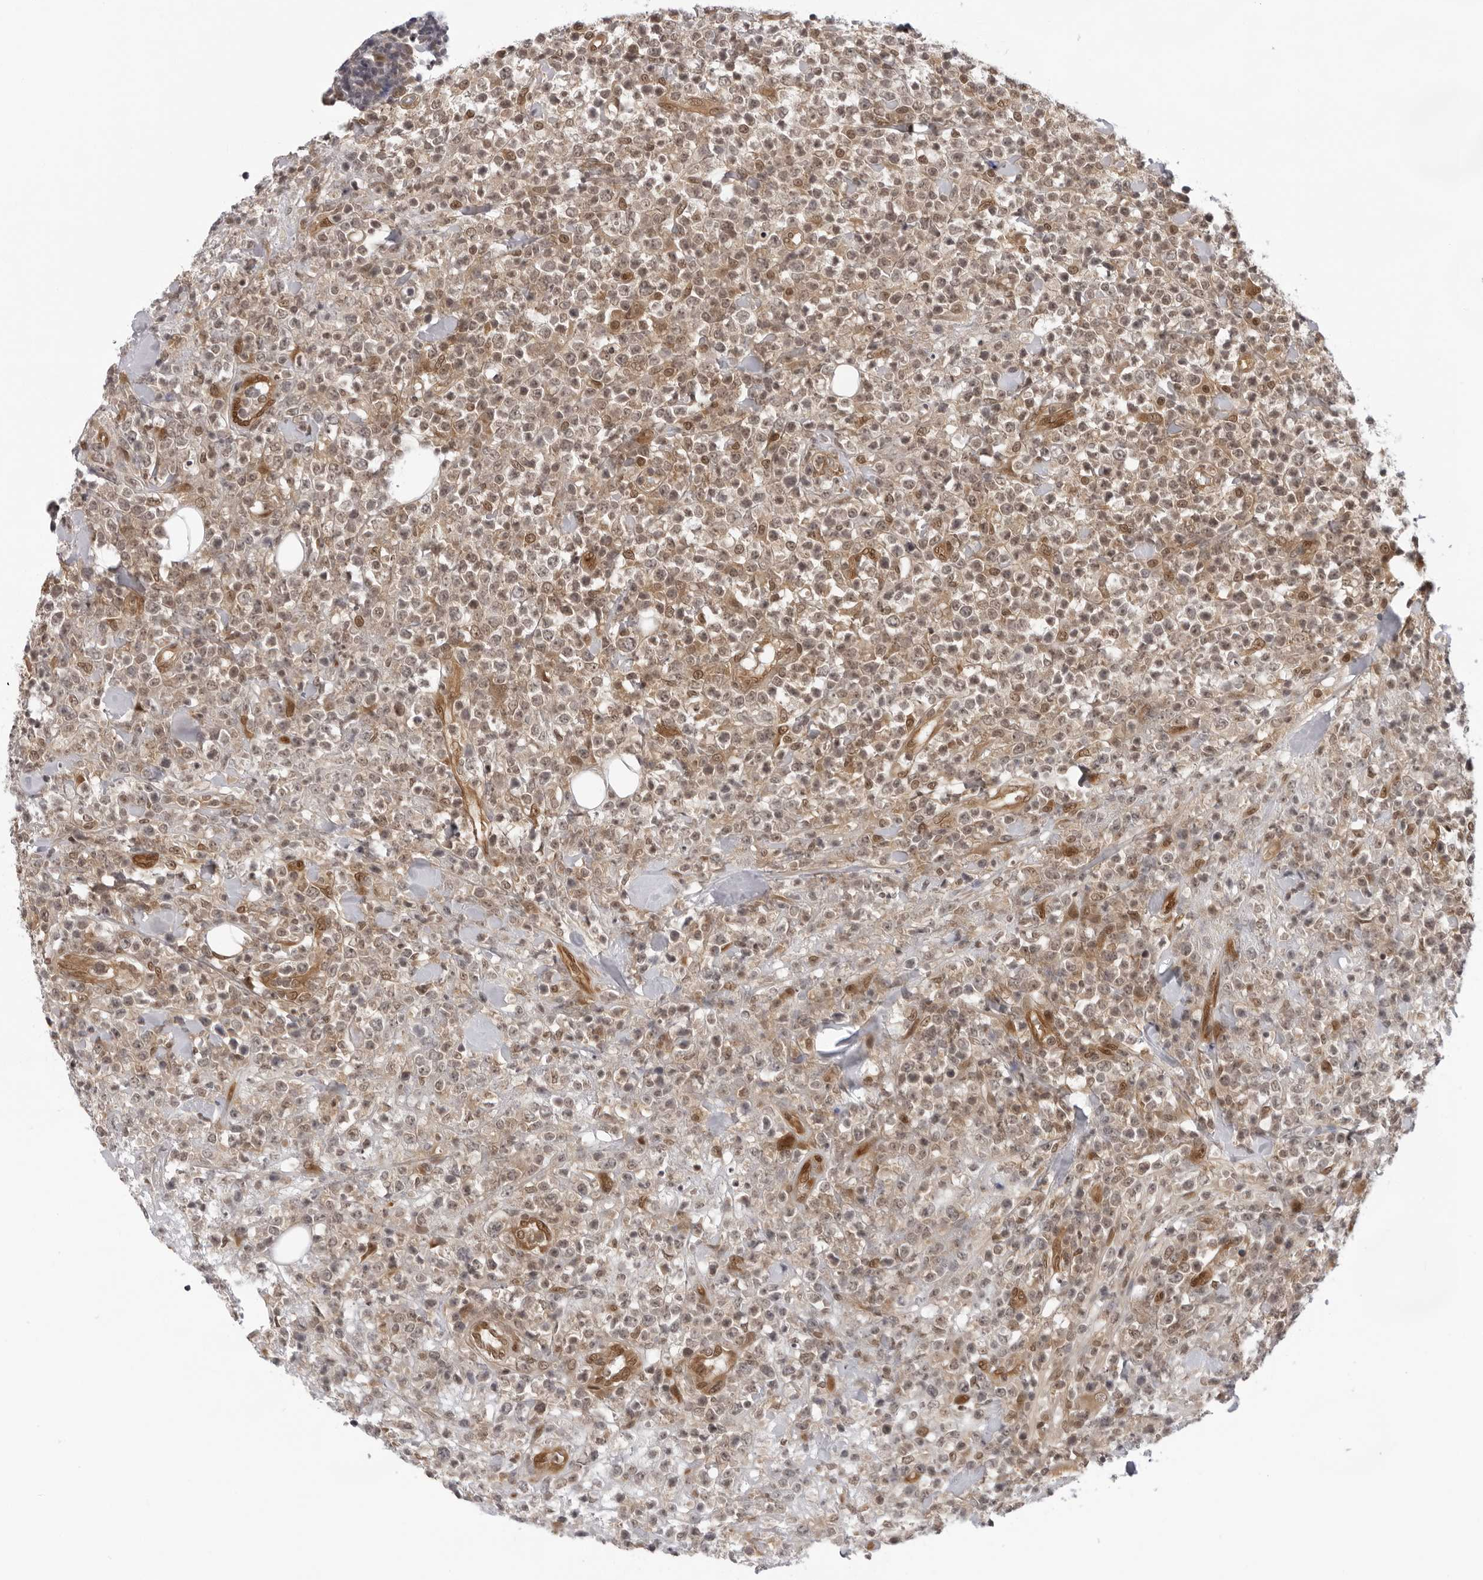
{"staining": {"intensity": "weak", "quantity": ">75%", "location": "cytoplasmic/membranous,nuclear"}, "tissue": "lymphoma", "cell_type": "Tumor cells", "image_type": "cancer", "snomed": [{"axis": "morphology", "description": "Malignant lymphoma, non-Hodgkin's type, High grade"}, {"axis": "topography", "description": "Colon"}], "caption": "A histopathology image showing weak cytoplasmic/membranous and nuclear expression in approximately >75% of tumor cells in lymphoma, as visualized by brown immunohistochemical staining.", "gene": "CASP7", "patient": {"sex": "female", "age": 53}}